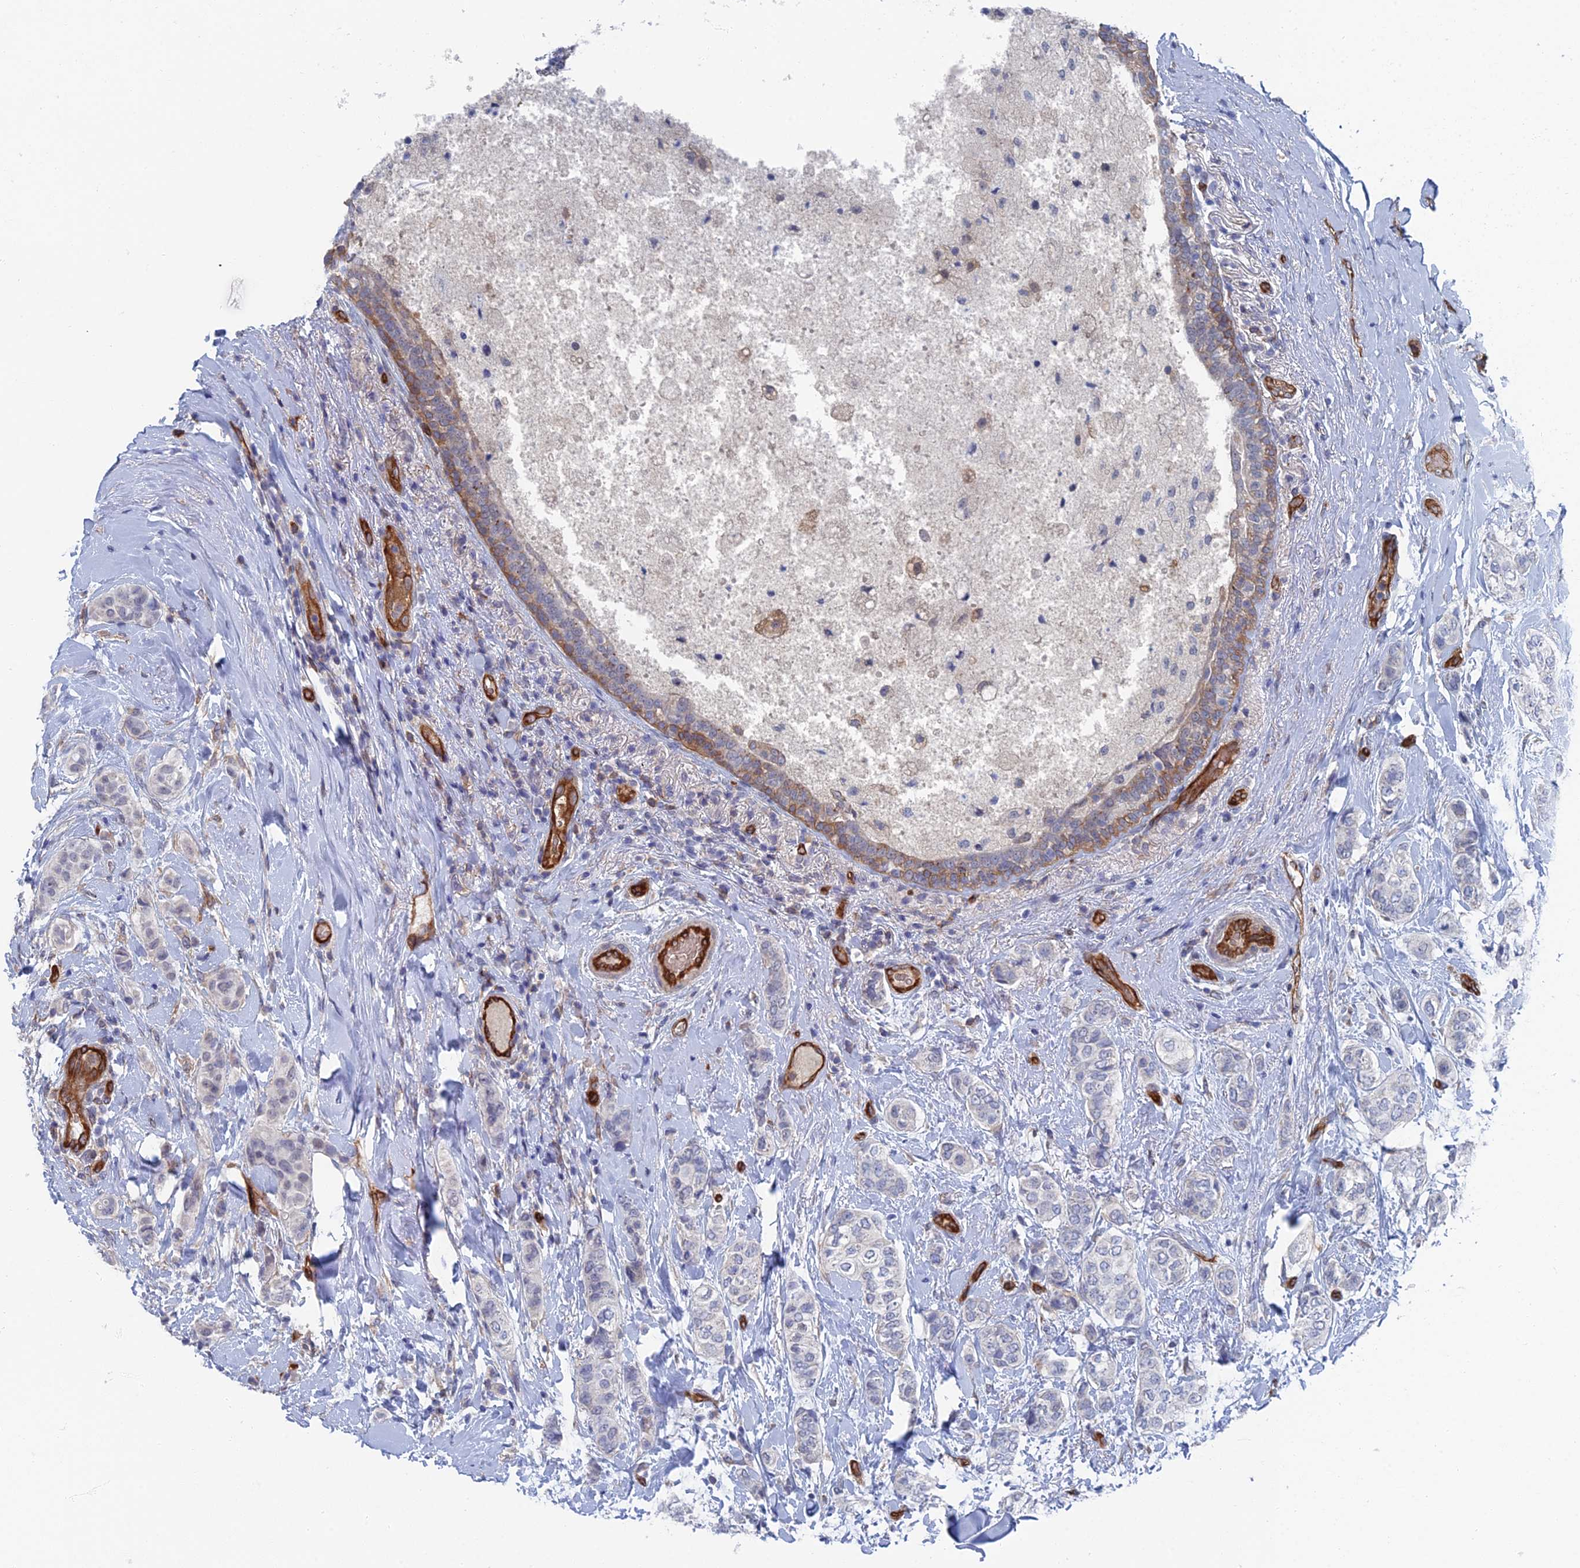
{"staining": {"intensity": "negative", "quantity": "none", "location": "none"}, "tissue": "breast cancer", "cell_type": "Tumor cells", "image_type": "cancer", "snomed": [{"axis": "morphology", "description": "Lobular carcinoma"}, {"axis": "topography", "description": "Breast"}], "caption": "Immunohistochemical staining of breast lobular carcinoma exhibits no significant staining in tumor cells. (DAB (3,3'-diaminobenzidine) immunohistochemistry, high magnification).", "gene": "ARAP3", "patient": {"sex": "female", "age": 51}}